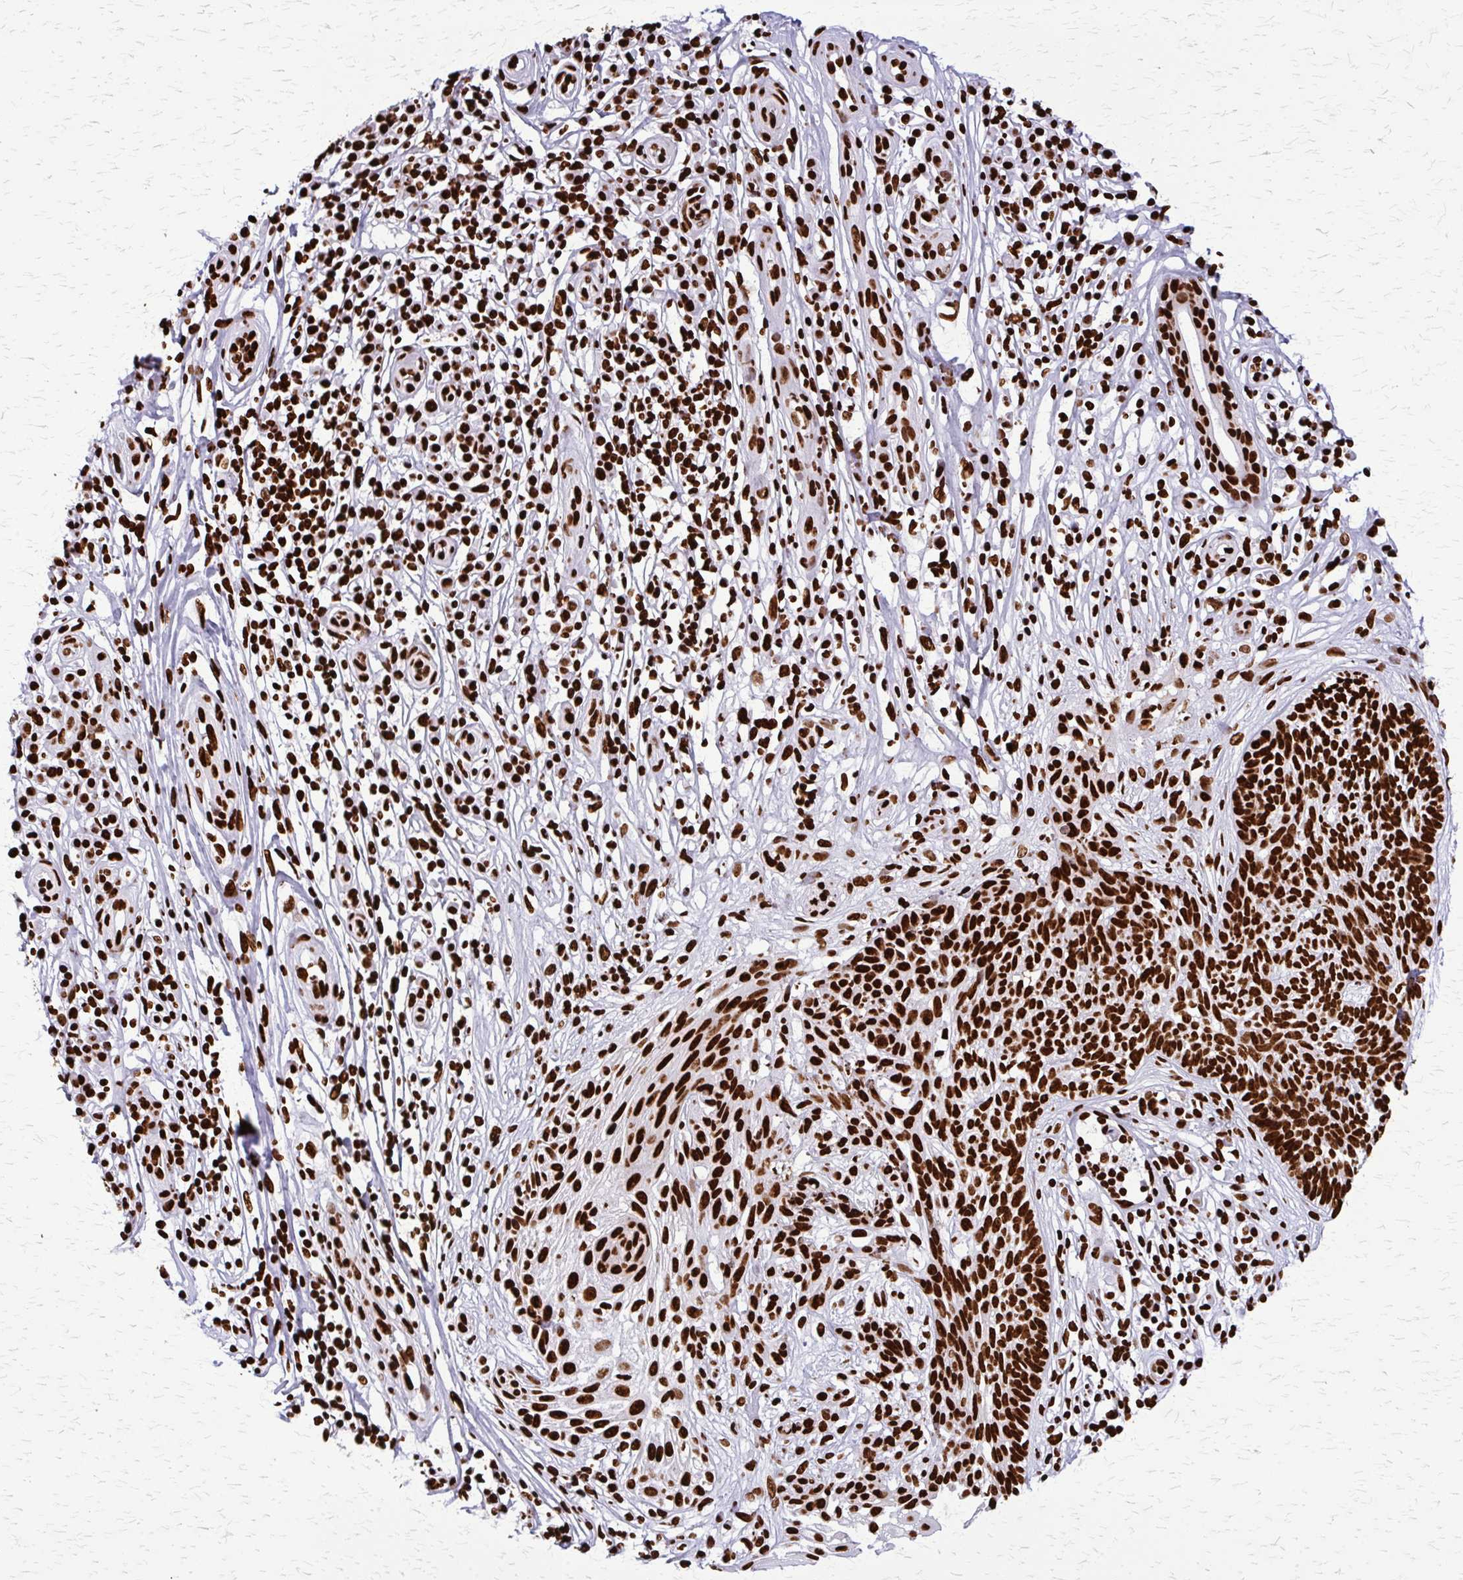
{"staining": {"intensity": "strong", "quantity": ">75%", "location": "nuclear"}, "tissue": "skin cancer", "cell_type": "Tumor cells", "image_type": "cancer", "snomed": [{"axis": "morphology", "description": "Basal cell carcinoma"}, {"axis": "topography", "description": "Skin"}, {"axis": "topography", "description": "Skin, foot"}], "caption": "Human basal cell carcinoma (skin) stained with a protein marker displays strong staining in tumor cells.", "gene": "SFPQ", "patient": {"sex": "female", "age": 86}}